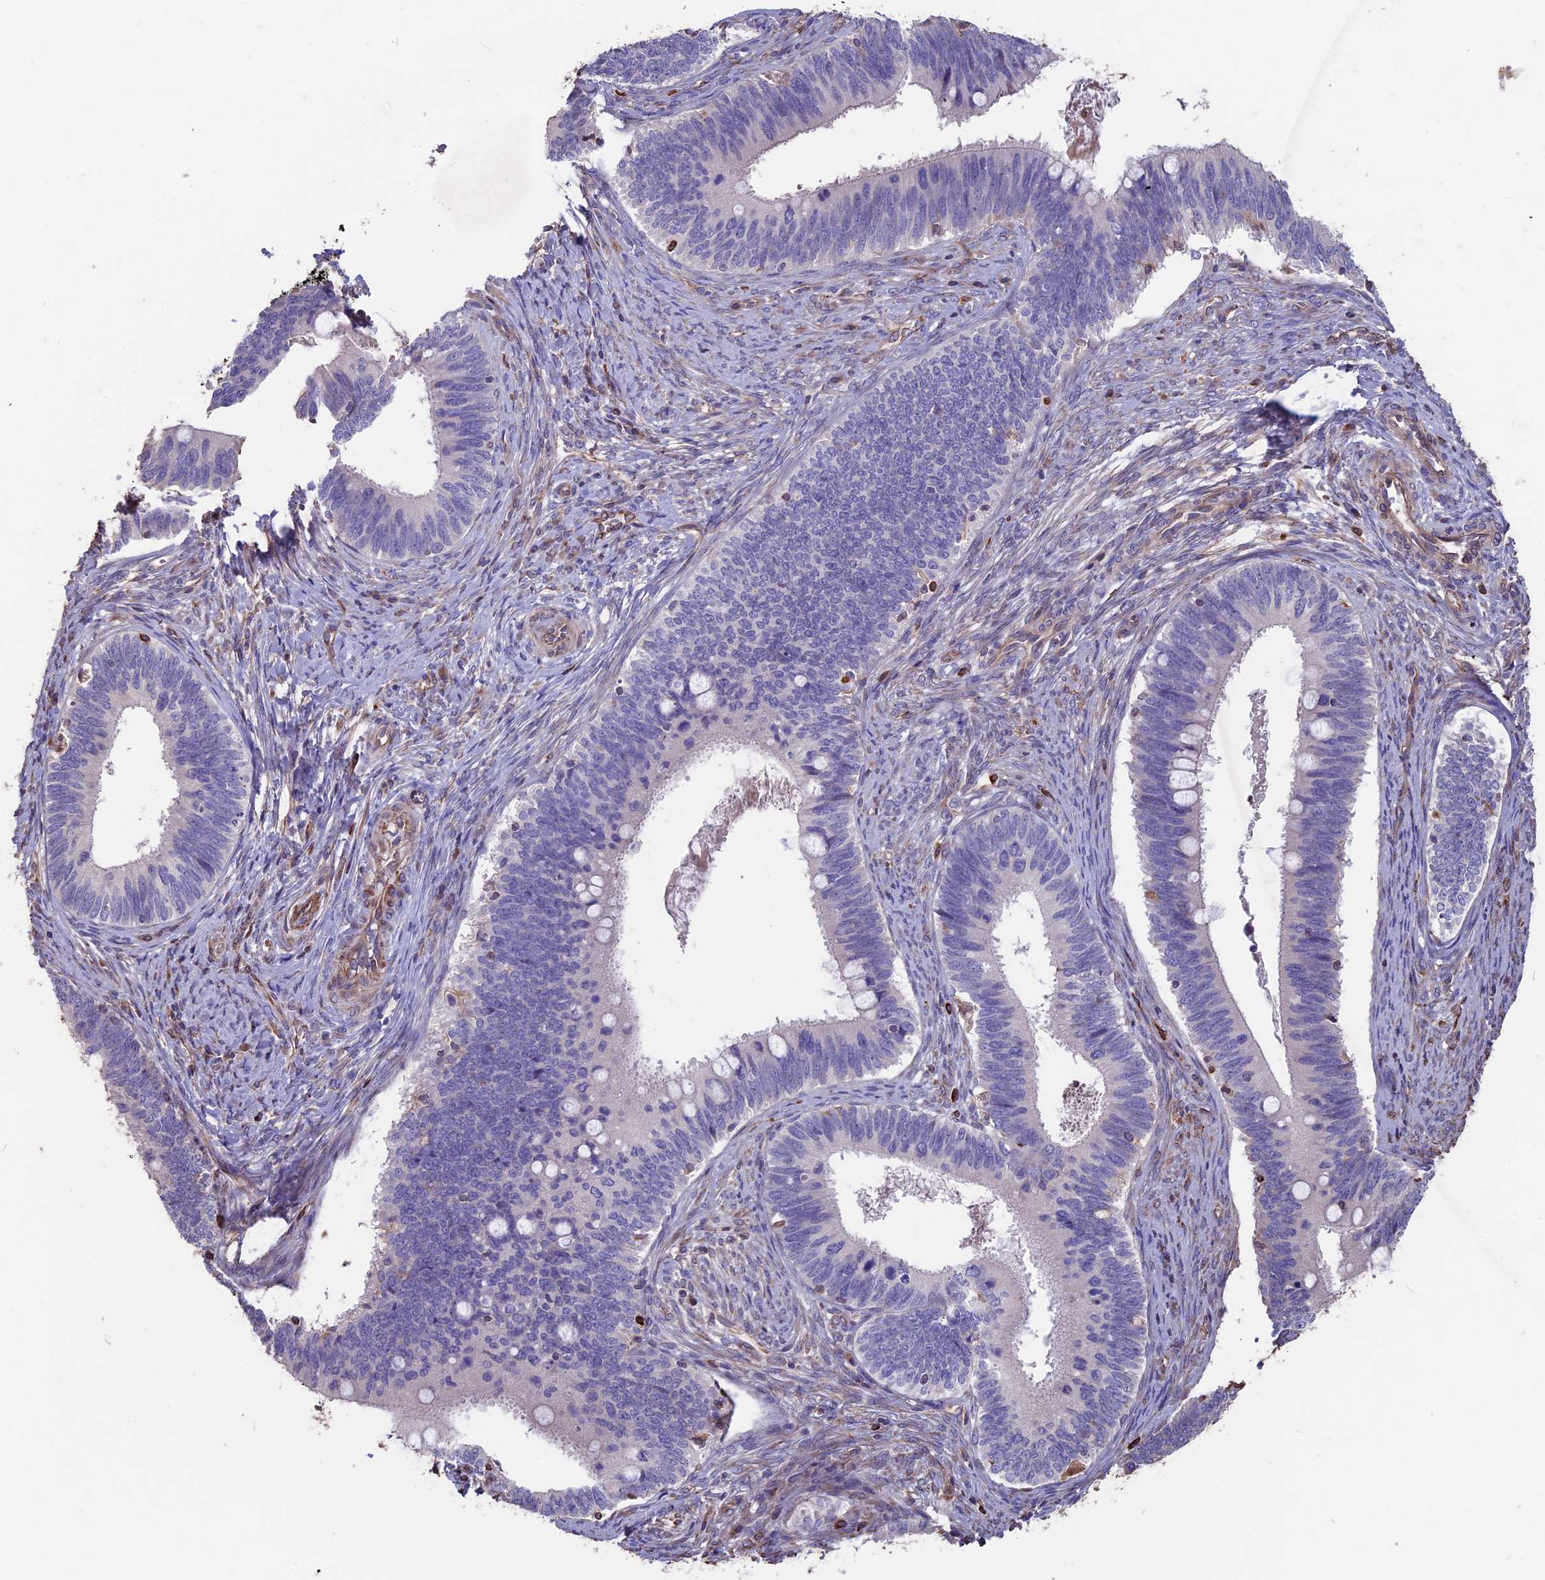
{"staining": {"intensity": "negative", "quantity": "none", "location": "none"}, "tissue": "cervical cancer", "cell_type": "Tumor cells", "image_type": "cancer", "snomed": [{"axis": "morphology", "description": "Adenocarcinoma, NOS"}, {"axis": "topography", "description": "Cervix"}], "caption": "Tumor cells are negative for protein expression in human cervical adenocarcinoma.", "gene": "SEH1L", "patient": {"sex": "female", "age": 42}}